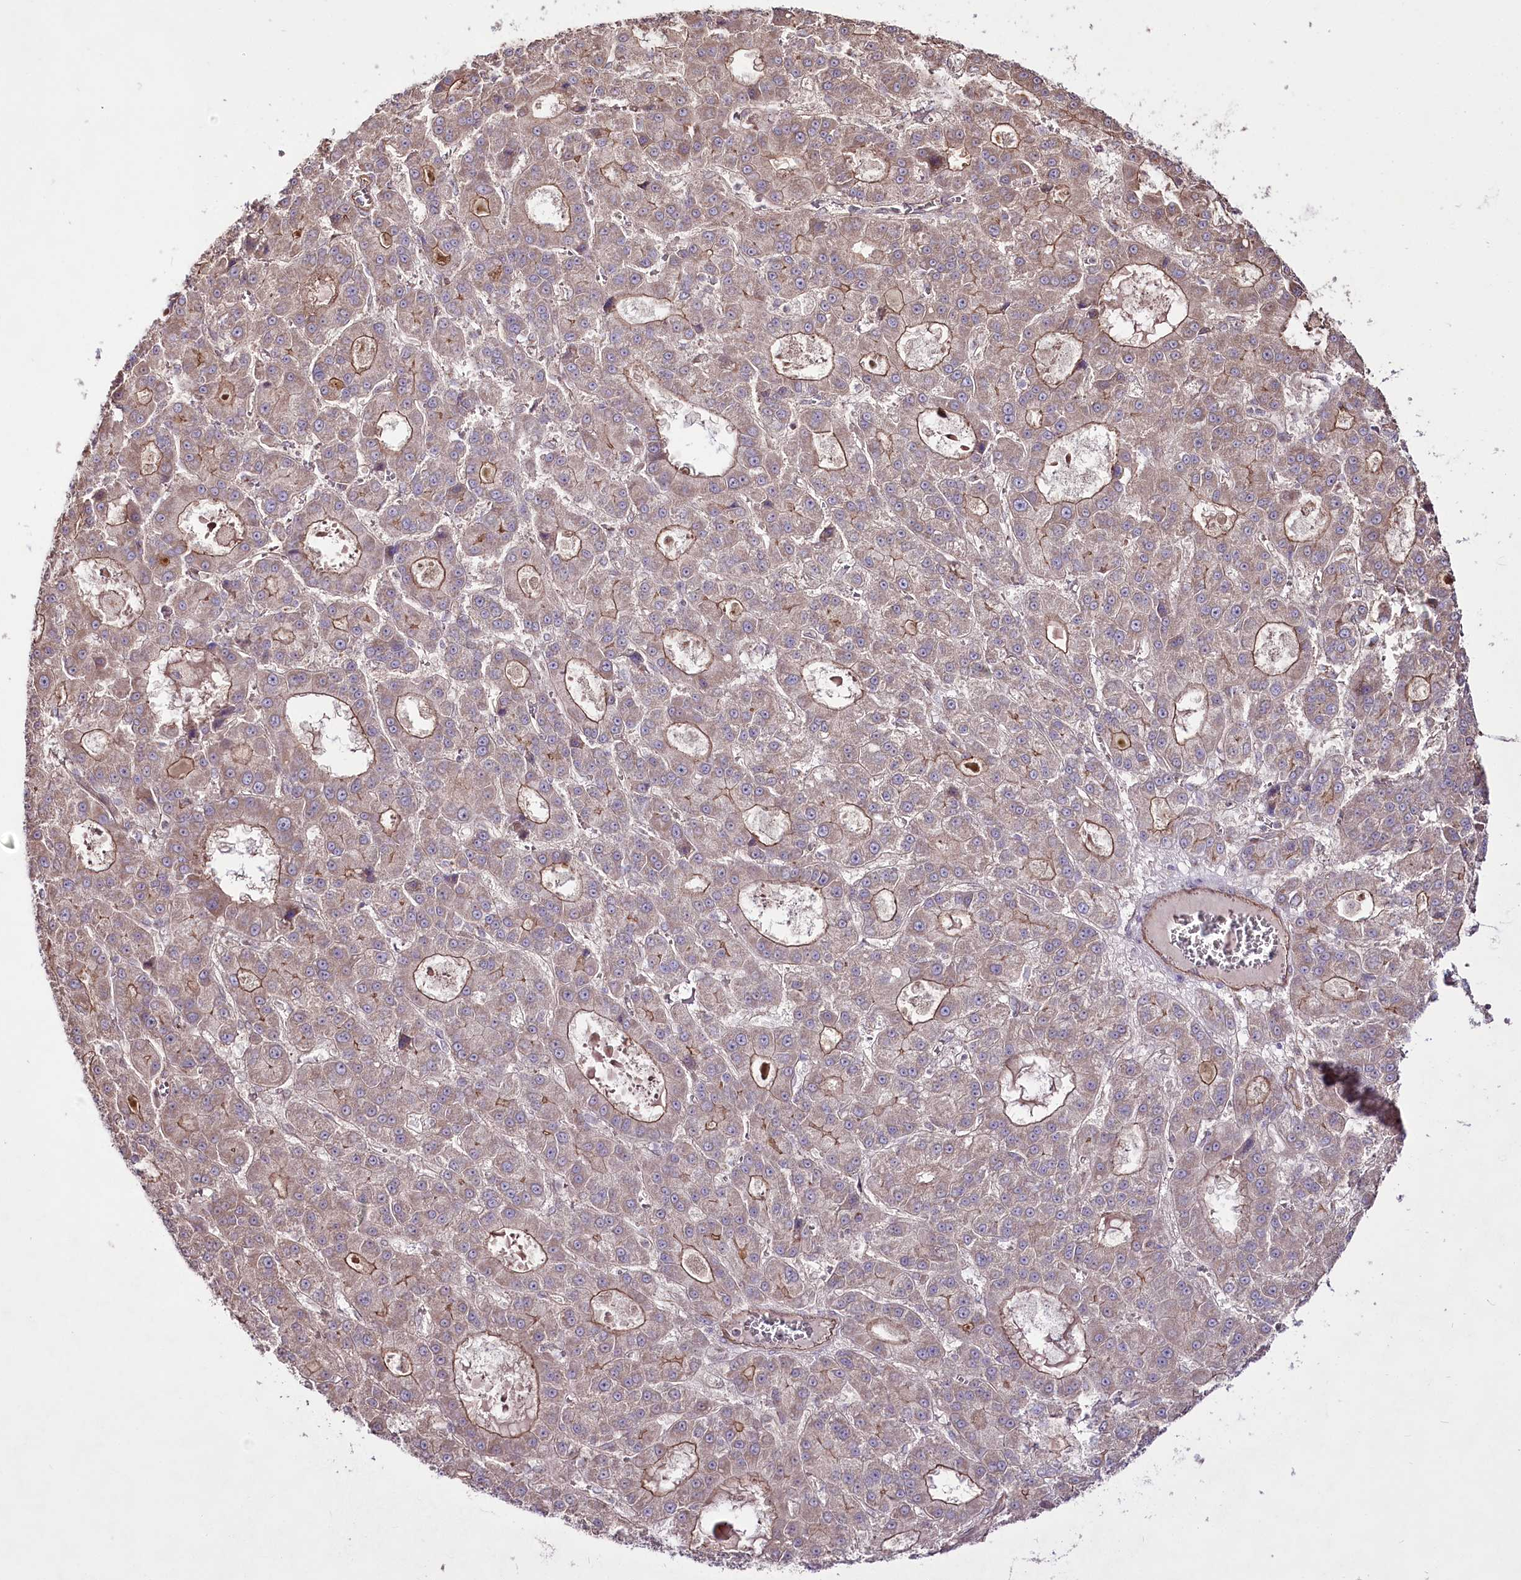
{"staining": {"intensity": "moderate", "quantity": "25%-75%", "location": "cytoplasmic/membranous"}, "tissue": "liver cancer", "cell_type": "Tumor cells", "image_type": "cancer", "snomed": [{"axis": "morphology", "description": "Carcinoma, Hepatocellular, NOS"}, {"axis": "topography", "description": "Liver"}], "caption": "Tumor cells display medium levels of moderate cytoplasmic/membranous staining in approximately 25%-75% of cells in liver cancer (hepatocellular carcinoma).", "gene": "REXO2", "patient": {"sex": "male", "age": 70}}